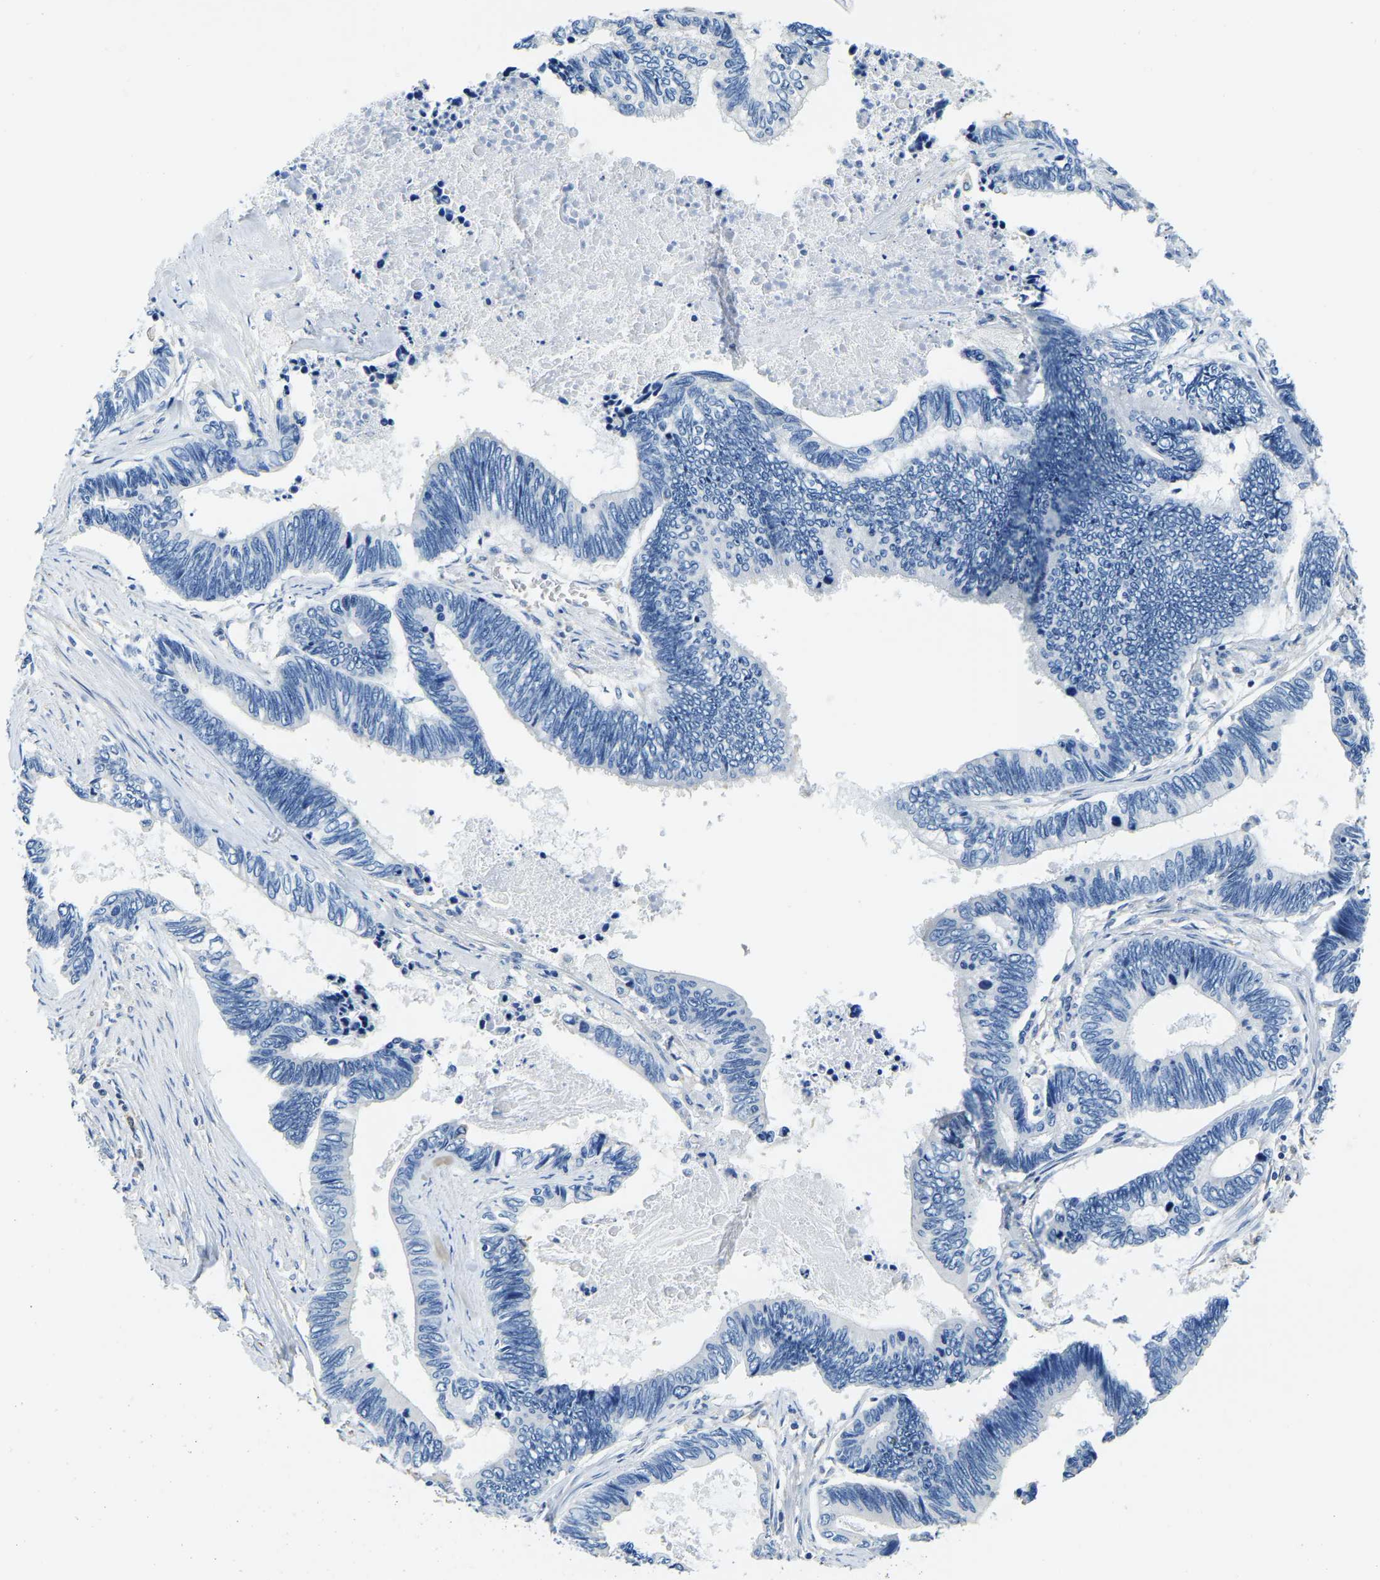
{"staining": {"intensity": "negative", "quantity": "none", "location": "none"}, "tissue": "pancreatic cancer", "cell_type": "Tumor cells", "image_type": "cancer", "snomed": [{"axis": "morphology", "description": "Adenocarcinoma, NOS"}, {"axis": "topography", "description": "Pancreas"}], "caption": "Histopathology image shows no protein staining in tumor cells of pancreatic cancer tissue.", "gene": "ZDHHC13", "patient": {"sex": "female", "age": 70}}